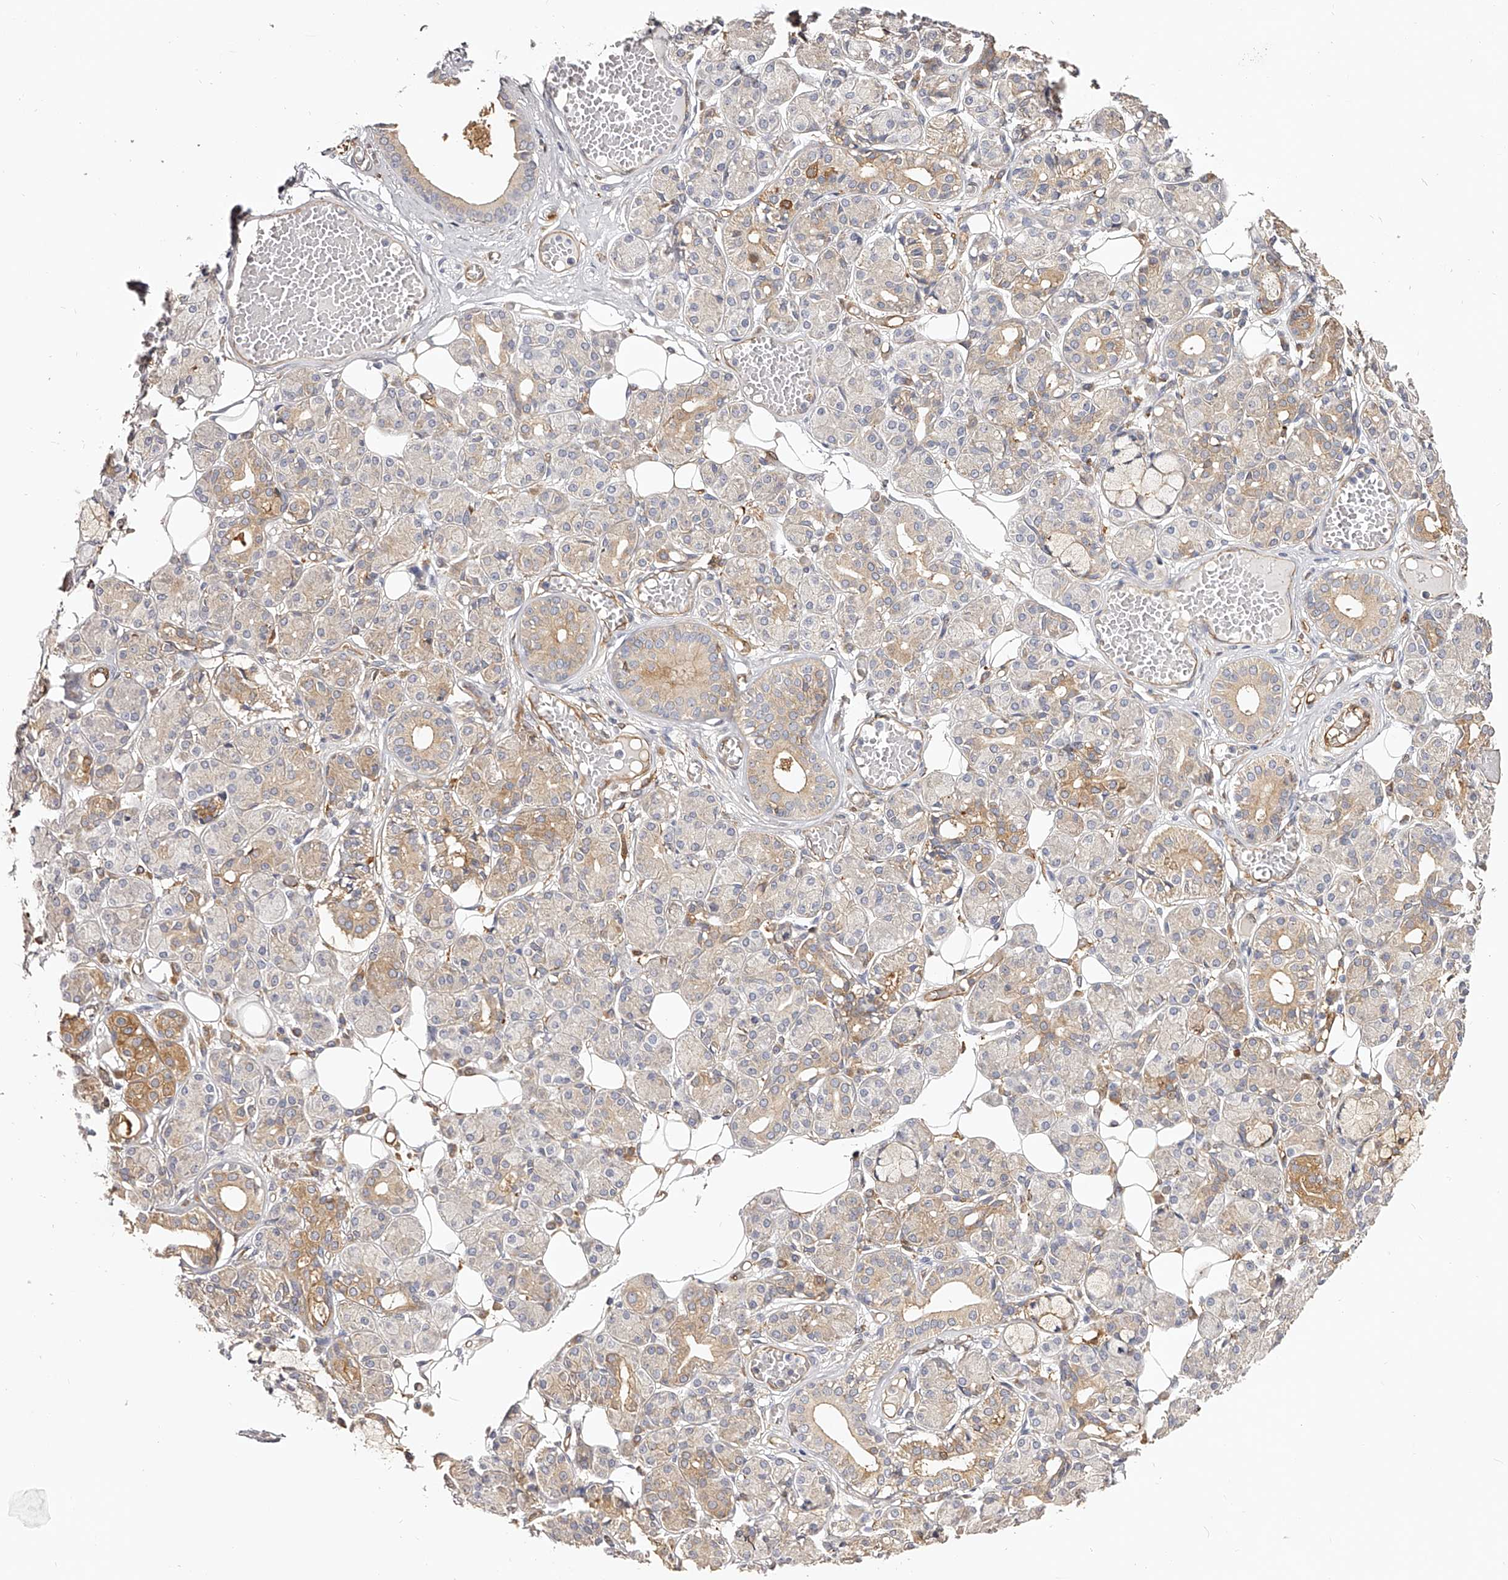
{"staining": {"intensity": "moderate", "quantity": "25%-75%", "location": "cytoplasmic/membranous"}, "tissue": "salivary gland", "cell_type": "Glandular cells", "image_type": "normal", "snomed": [{"axis": "morphology", "description": "Normal tissue, NOS"}, {"axis": "topography", "description": "Salivary gland"}], "caption": "Salivary gland stained for a protein (brown) shows moderate cytoplasmic/membranous positive positivity in about 25%-75% of glandular cells.", "gene": "LAP3", "patient": {"sex": "male", "age": 63}}